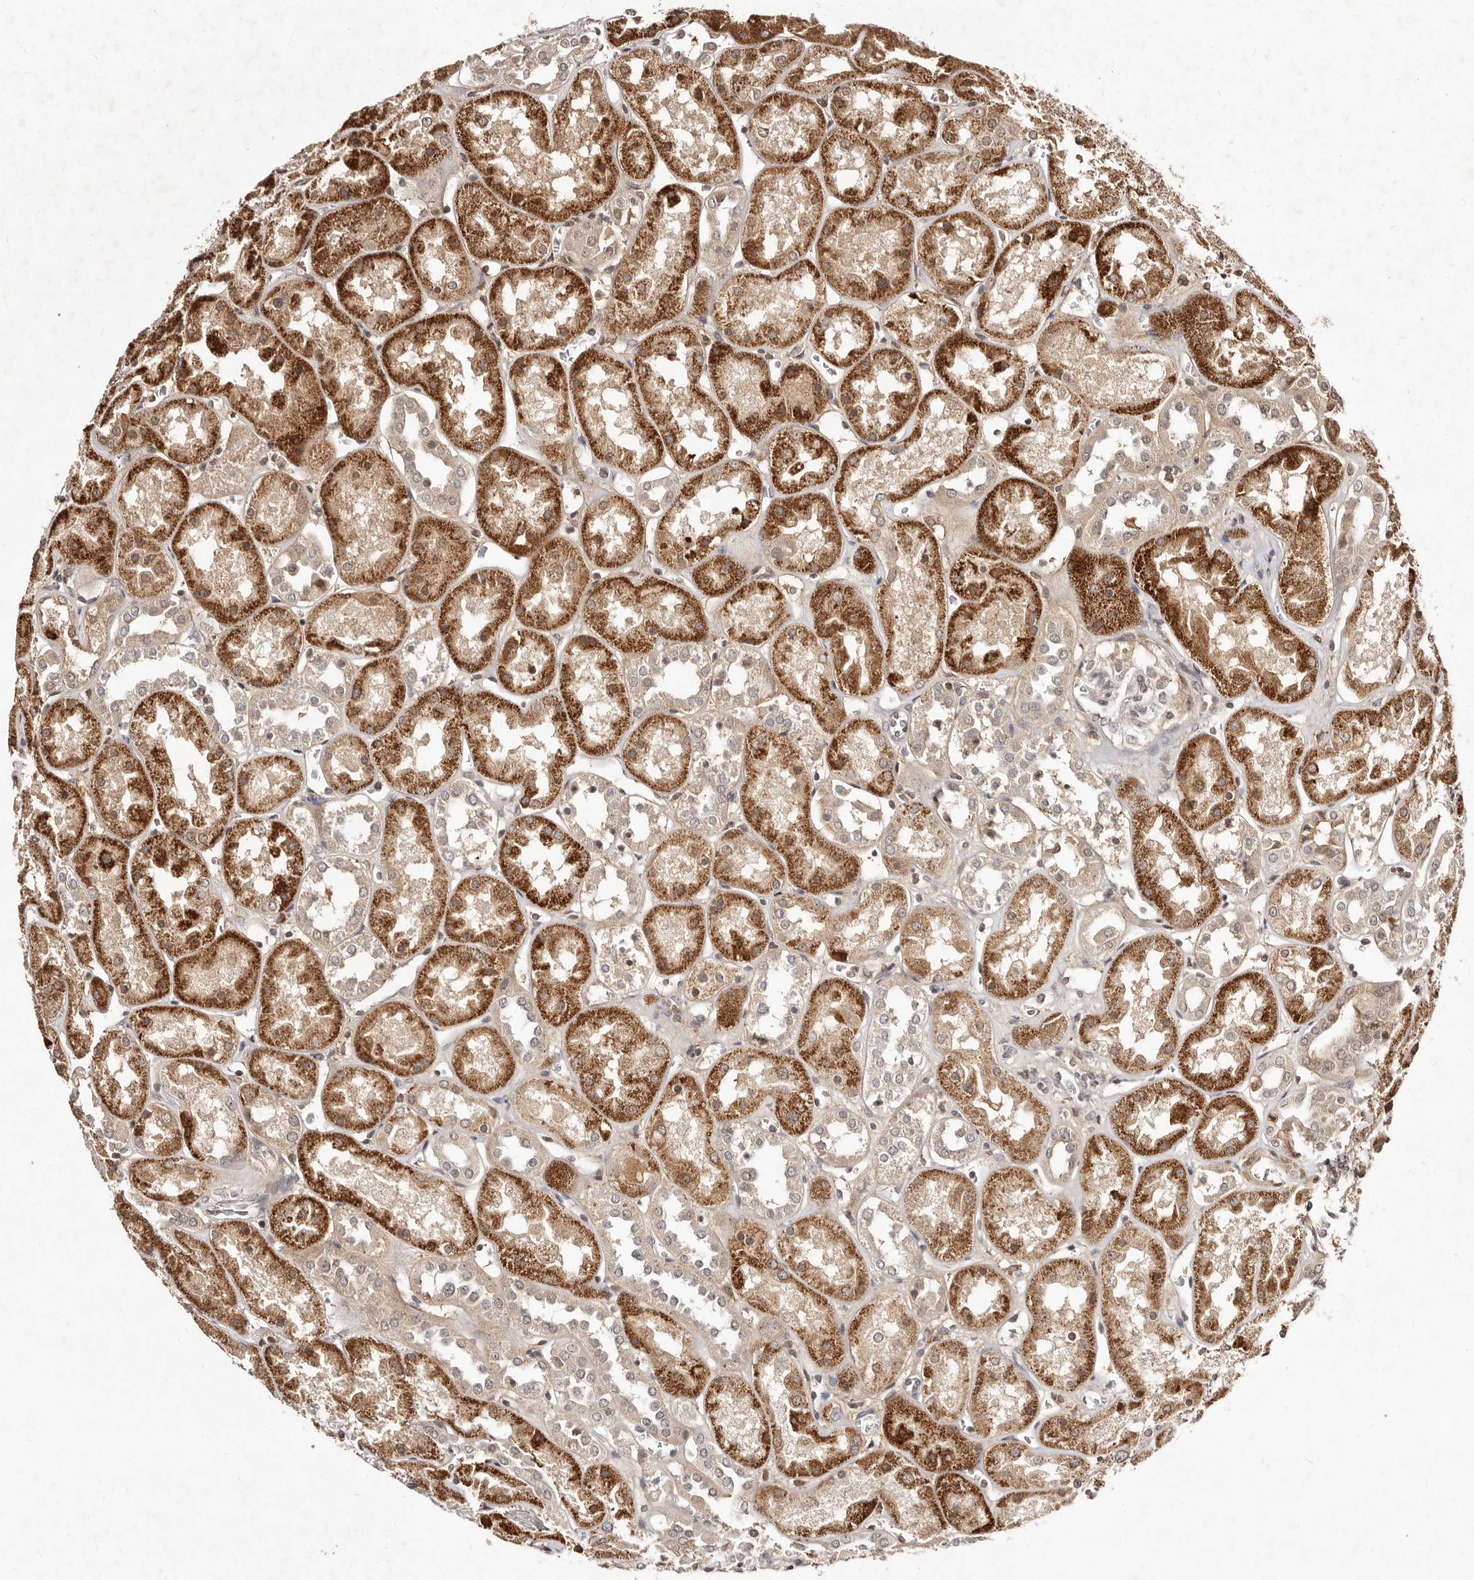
{"staining": {"intensity": "weak", "quantity": "<25%", "location": "cytoplasmic/membranous"}, "tissue": "kidney", "cell_type": "Cells in glomeruli", "image_type": "normal", "snomed": [{"axis": "morphology", "description": "Normal tissue, NOS"}, {"axis": "topography", "description": "Kidney"}], "caption": "Immunohistochemistry (IHC) of benign kidney reveals no positivity in cells in glomeruli.", "gene": "LCORL", "patient": {"sex": "male", "age": 70}}